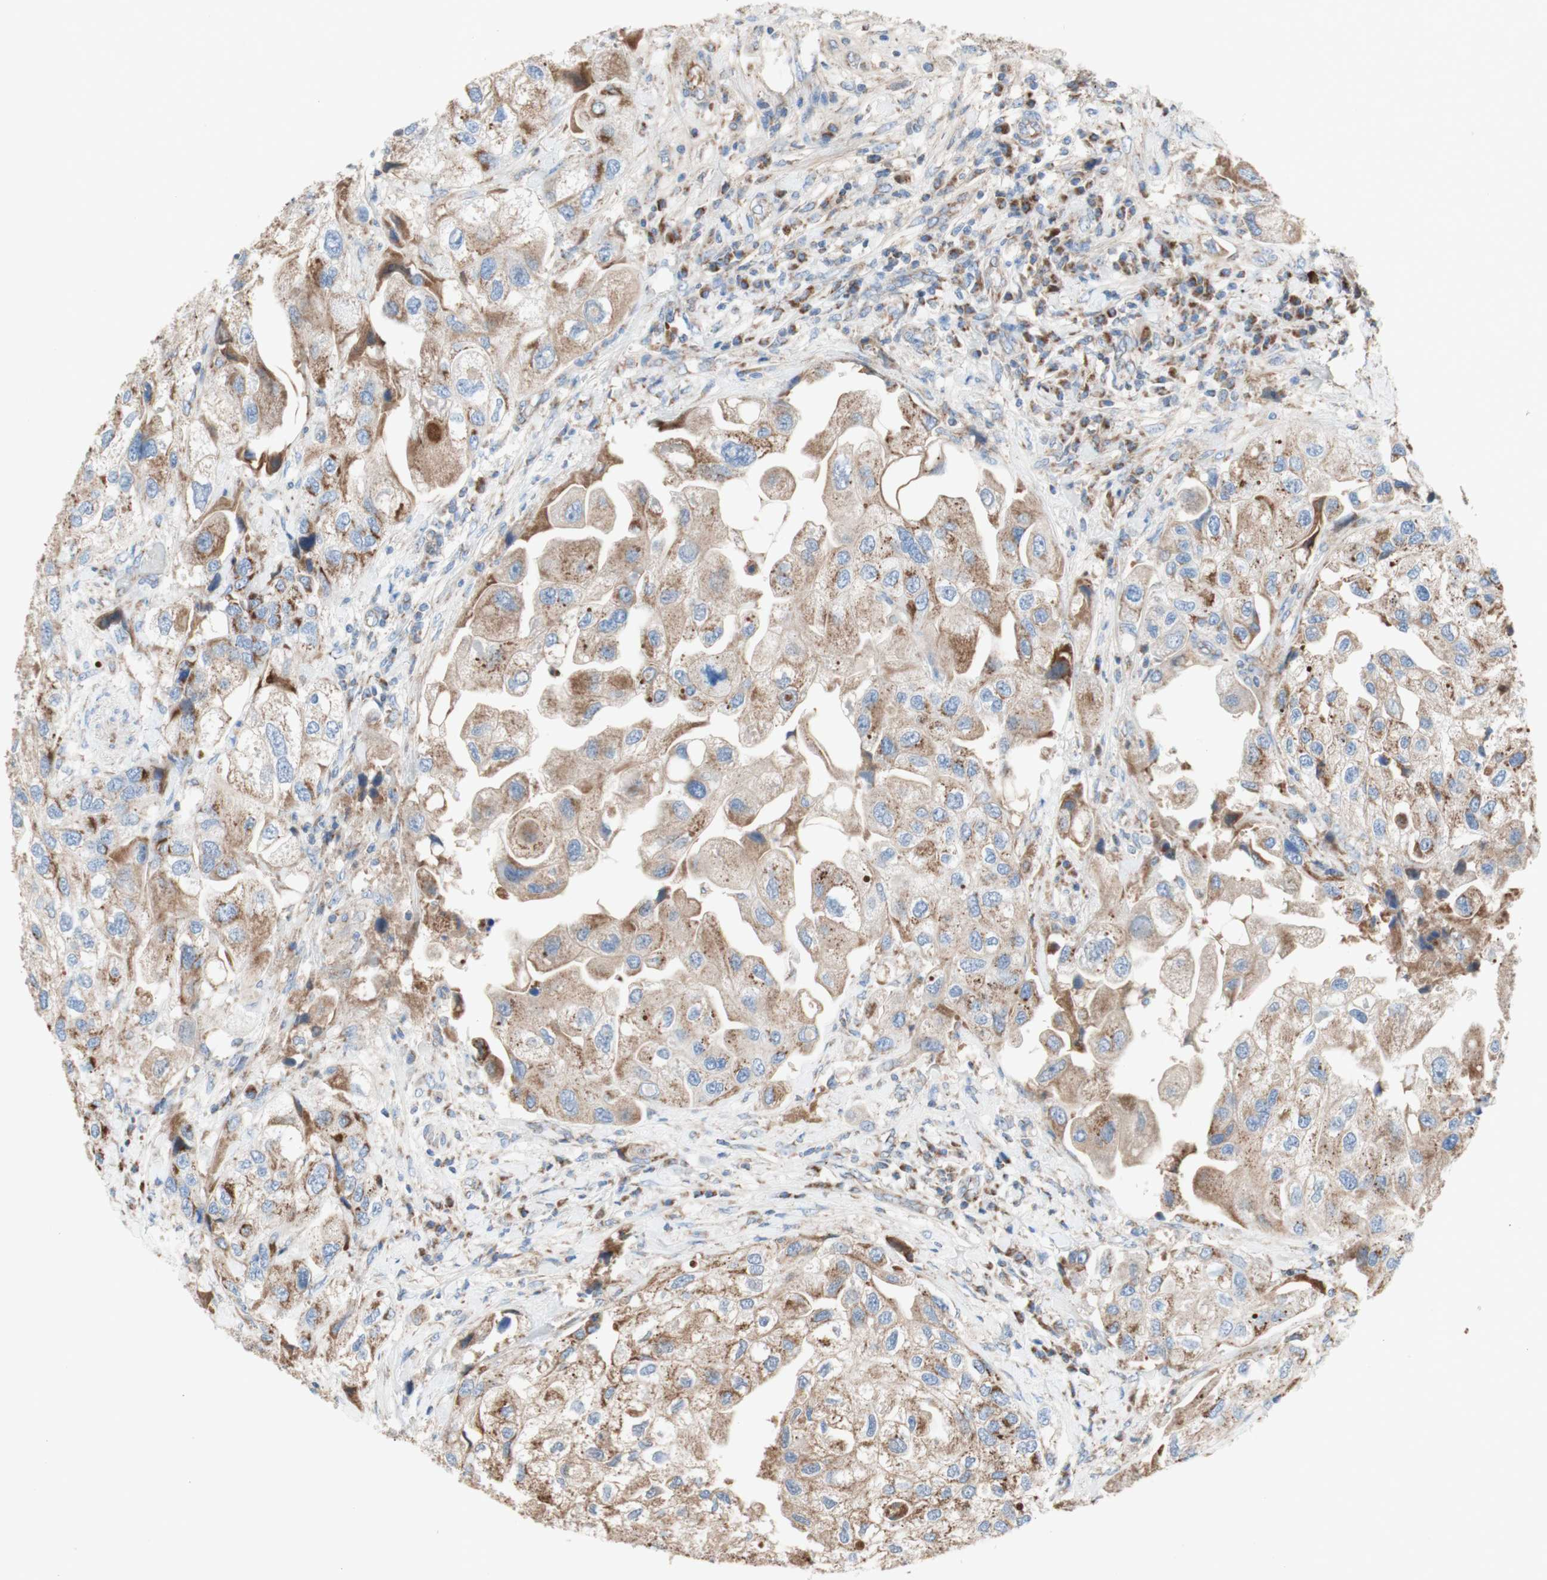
{"staining": {"intensity": "moderate", "quantity": ">75%", "location": "cytoplasmic/membranous"}, "tissue": "urothelial cancer", "cell_type": "Tumor cells", "image_type": "cancer", "snomed": [{"axis": "morphology", "description": "Urothelial carcinoma, High grade"}, {"axis": "topography", "description": "Urinary bladder"}], "caption": "Immunohistochemistry (IHC) of human urothelial carcinoma (high-grade) reveals medium levels of moderate cytoplasmic/membranous expression in about >75% of tumor cells. Using DAB (3,3'-diaminobenzidine) (brown) and hematoxylin (blue) stains, captured at high magnification using brightfield microscopy.", "gene": "SDHB", "patient": {"sex": "female", "age": 64}}